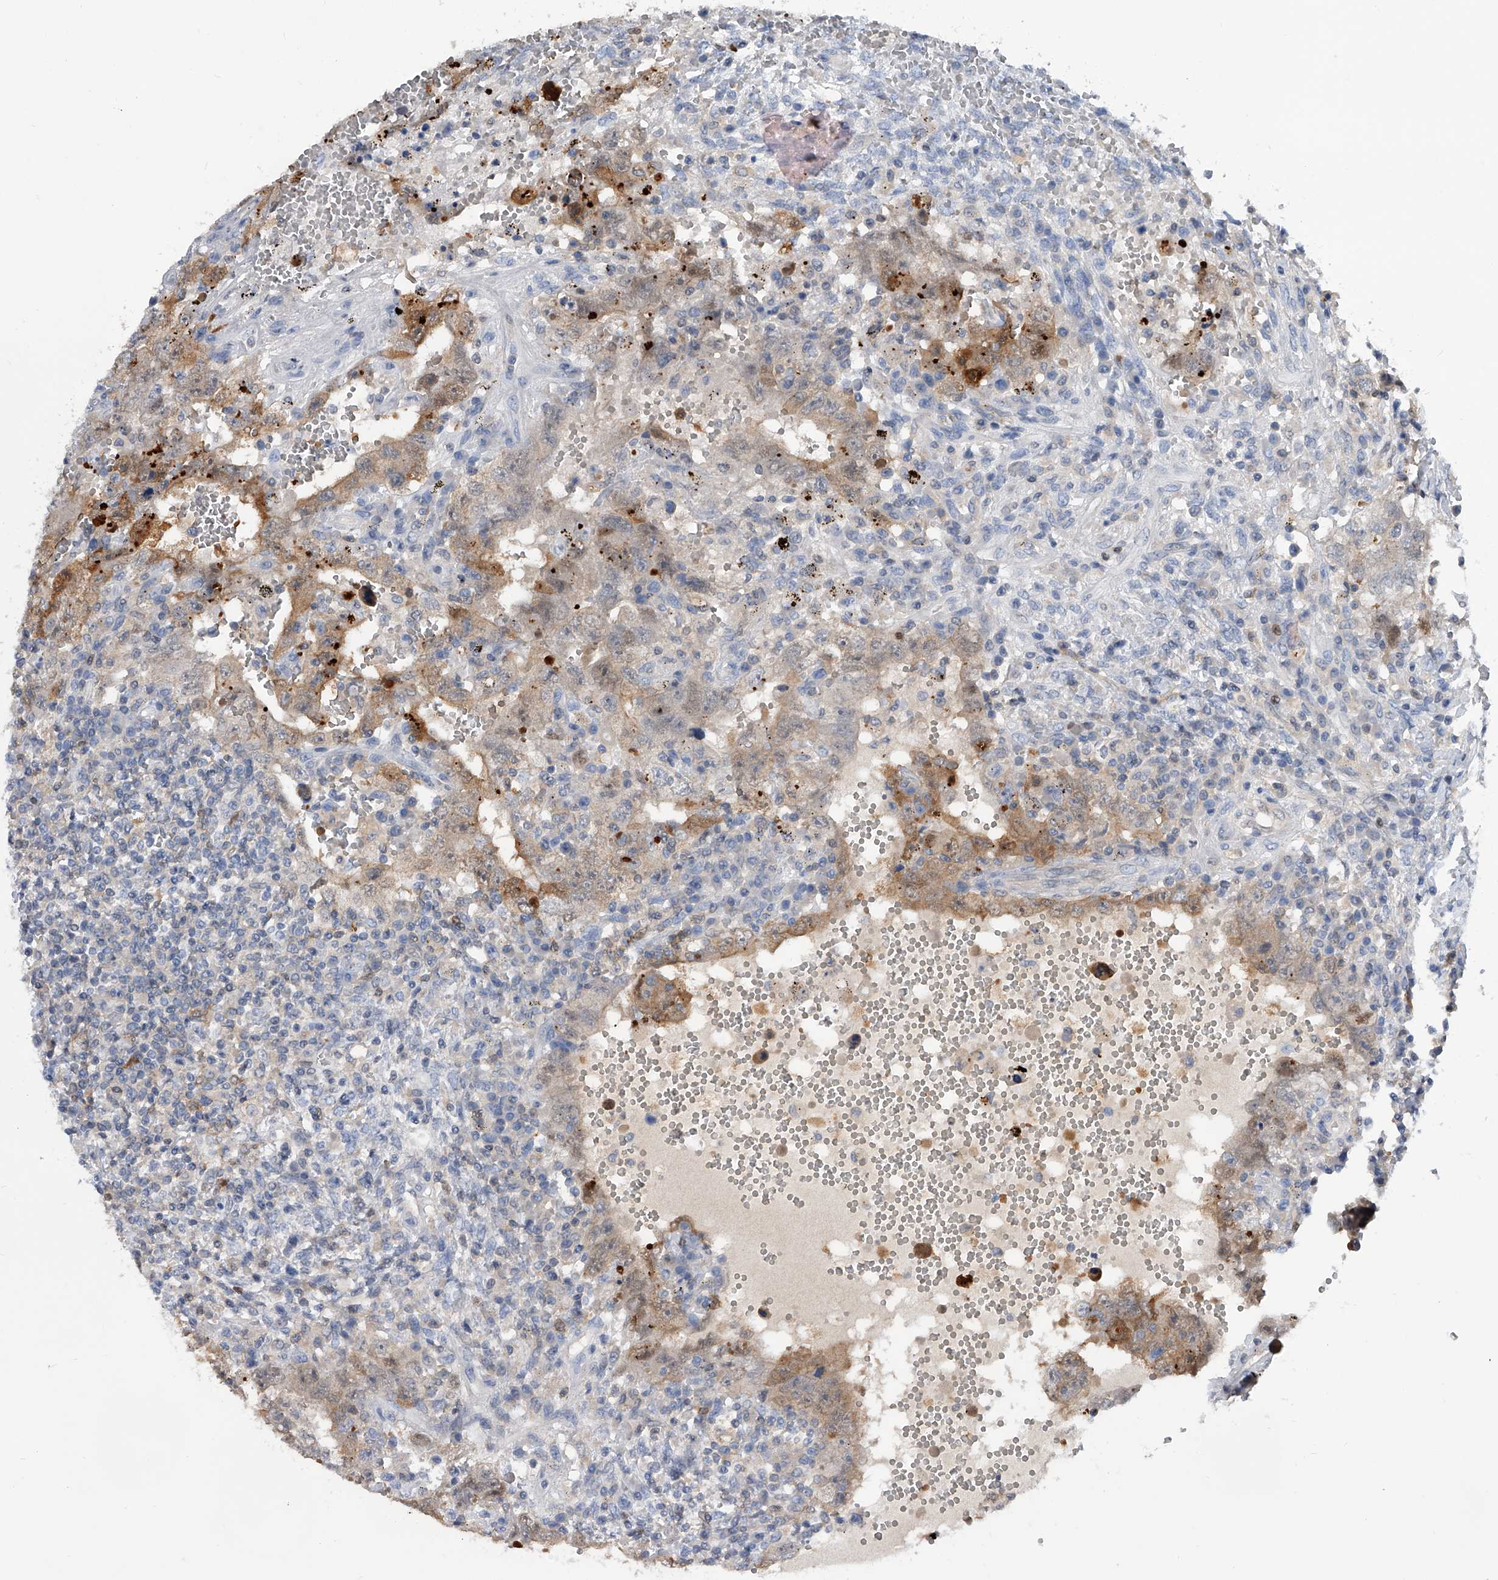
{"staining": {"intensity": "moderate", "quantity": "25%-75%", "location": "cytoplasmic/membranous"}, "tissue": "testis cancer", "cell_type": "Tumor cells", "image_type": "cancer", "snomed": [{"axis": "morphology", "description": "Carcinoma, Embryonal, NOS"}, {"axis": "topography", "description": "Testis"}], "caption": "Immunohistochemistry (IHC) of embryonal carcinoma (testis) reveals medium levels of moderate cytoplasmic/membranous staining in approximately 25%-75% of tumor cells. The staining was performed using DAB, with brown indicating positive protein expression. Nuclei are stained blue with hematoxylin.", "gene": "SERPINB9", "patient": {"sex": "male", "age": 26}}